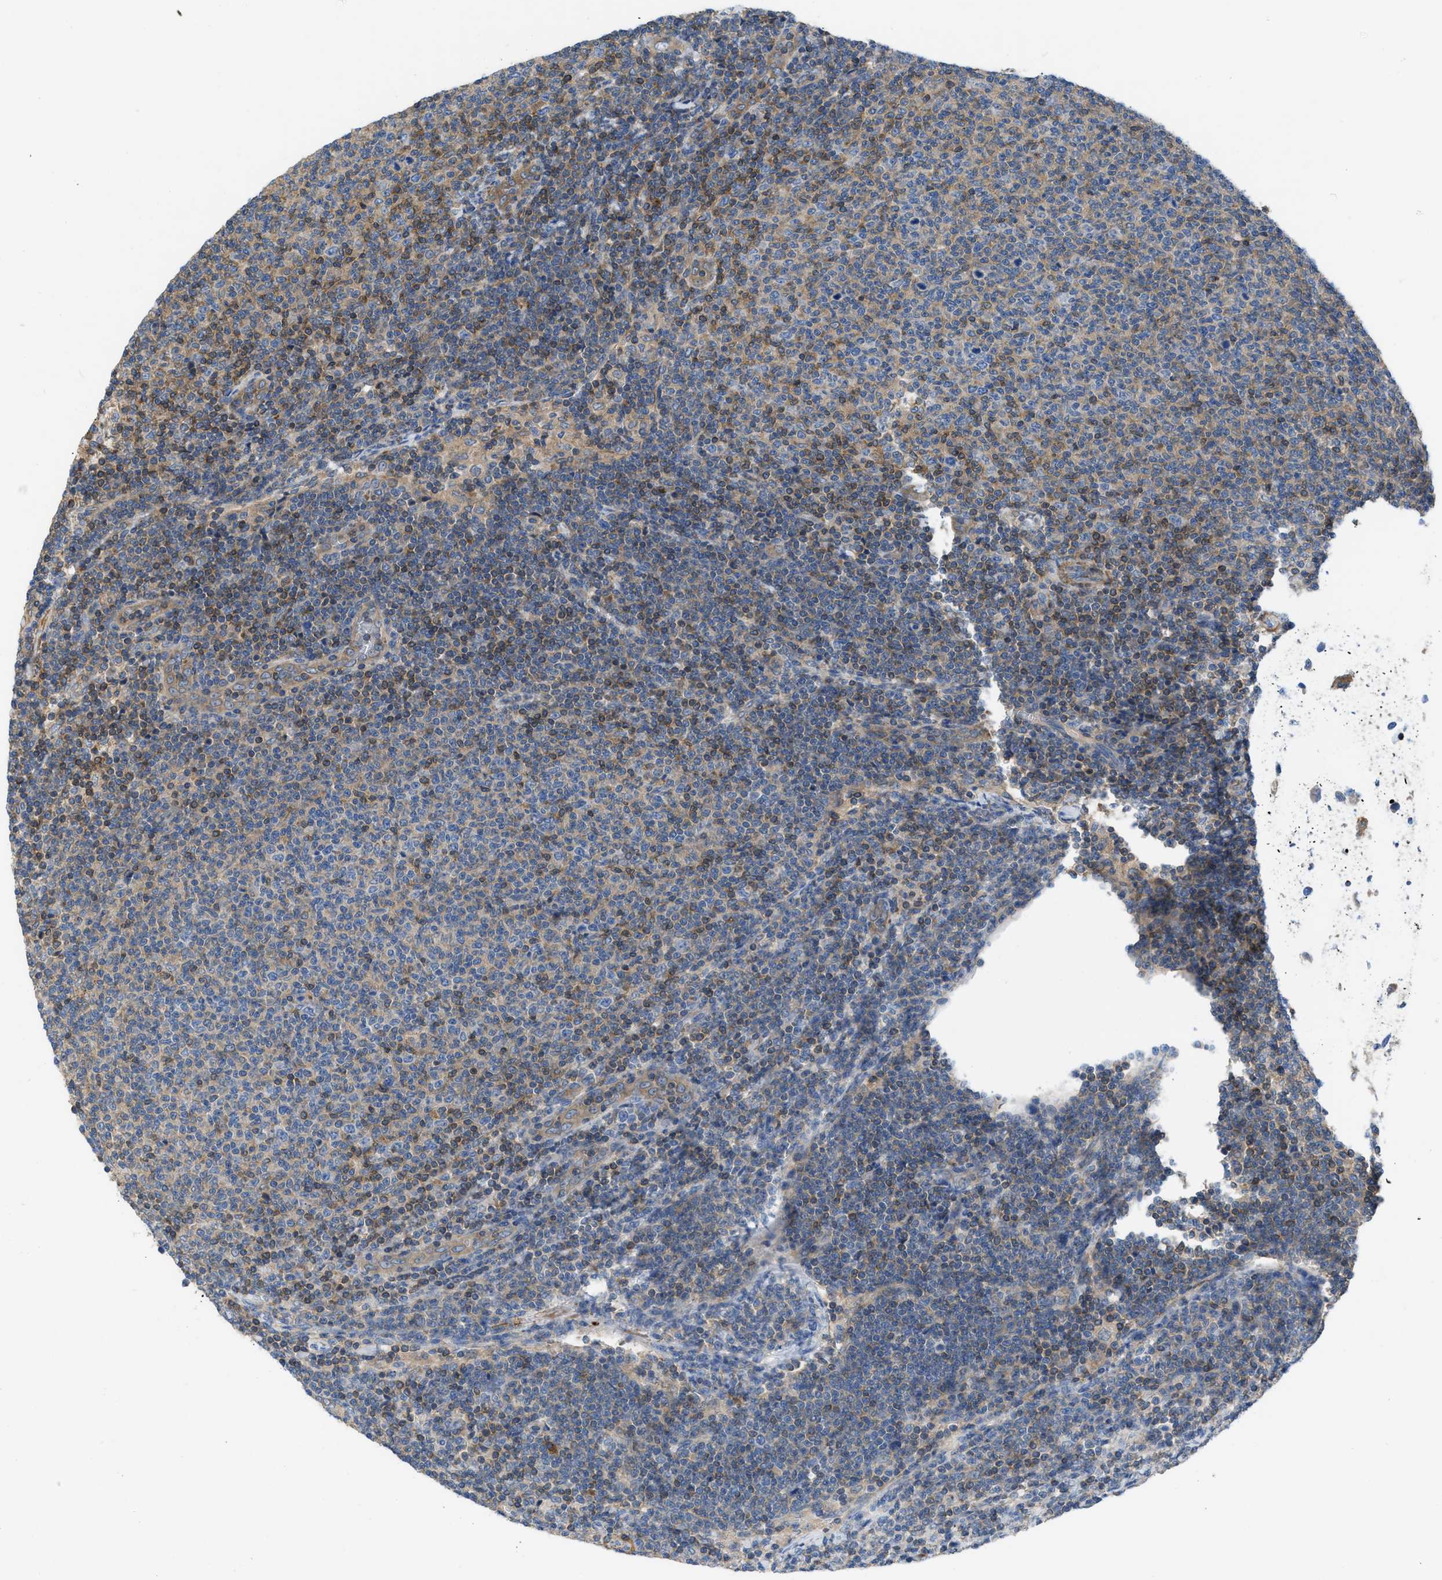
{"staining": {"intensity": "negative", "quantity": "none", "location": "none"}, "tissue": "lymphoma", "cell_type": "Tumor cells", "image_type": "cancer", "snomed": [{"axis": "morphology", "description": "Malignant lymphoma, non-Hodgkin's type, Low grade"}, {"axis": "topography", "description": "Lymph node"}], "caption": "Immunohistochemistry (IHC) micrograph of low-grade malignant lymphoma, non-Hodgkin's type stained for a protein (brown), which reveals no positivity in tumor cells.", "gene": "CHKB", "patient": {"sex": "male", "age": 66}}